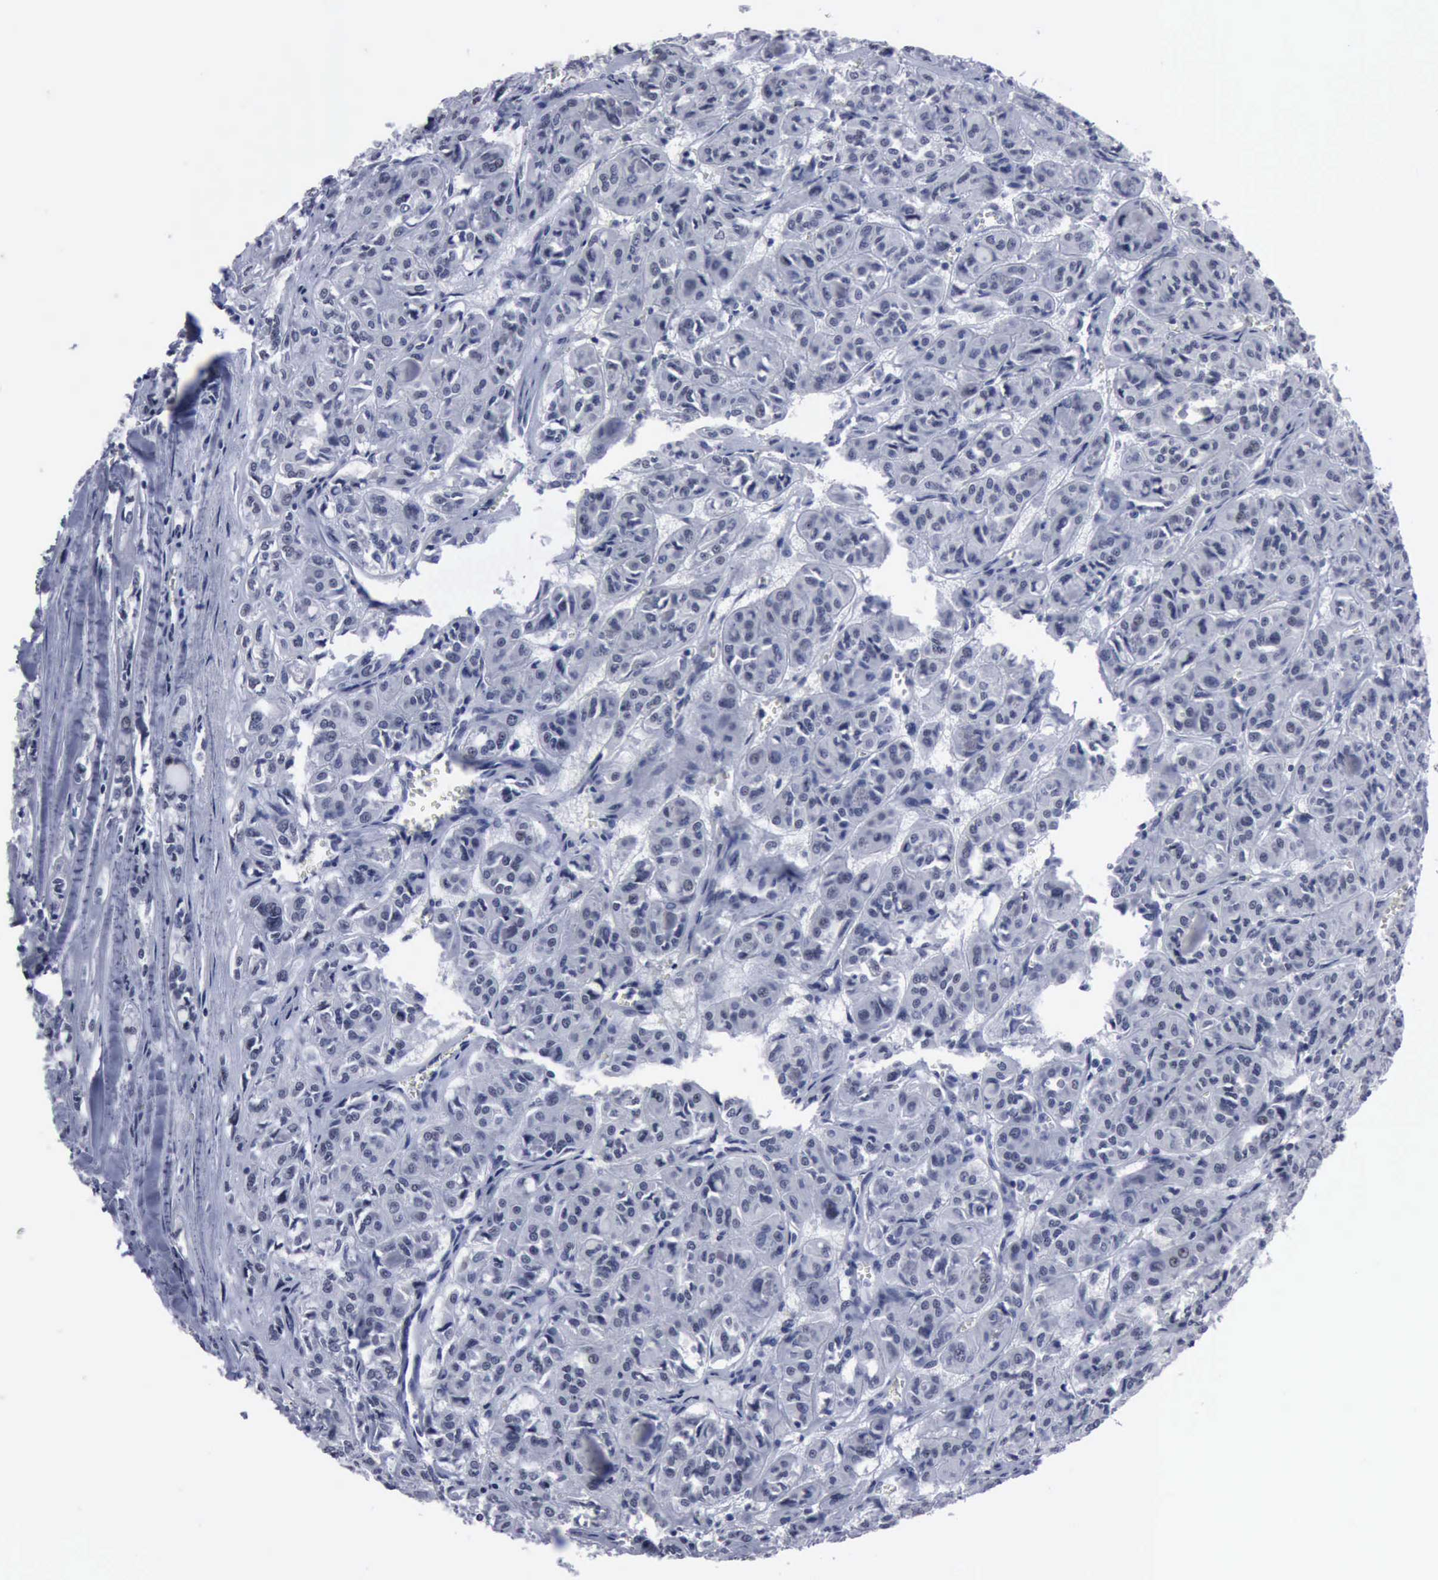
{"staining": {"intensity": "negative", "quantity": "none", "location": "none"}, "tissue": "thyroid cancer", "cell_type": "Tumor cells", "image_type": "cancer", "snomed": [{"axis": "morphology", "description": "Follicular adenoma carcinoma, NOS"}, {"axis": "topography", "description": "Thyroid gland"}], "caption": "Protein analysis of follicular adenoma carcinoma (thyroid) exhibits no significant staining in tumor cells.", "gene": "BRD1", "patient": {"sex": "female", "age": 71}}